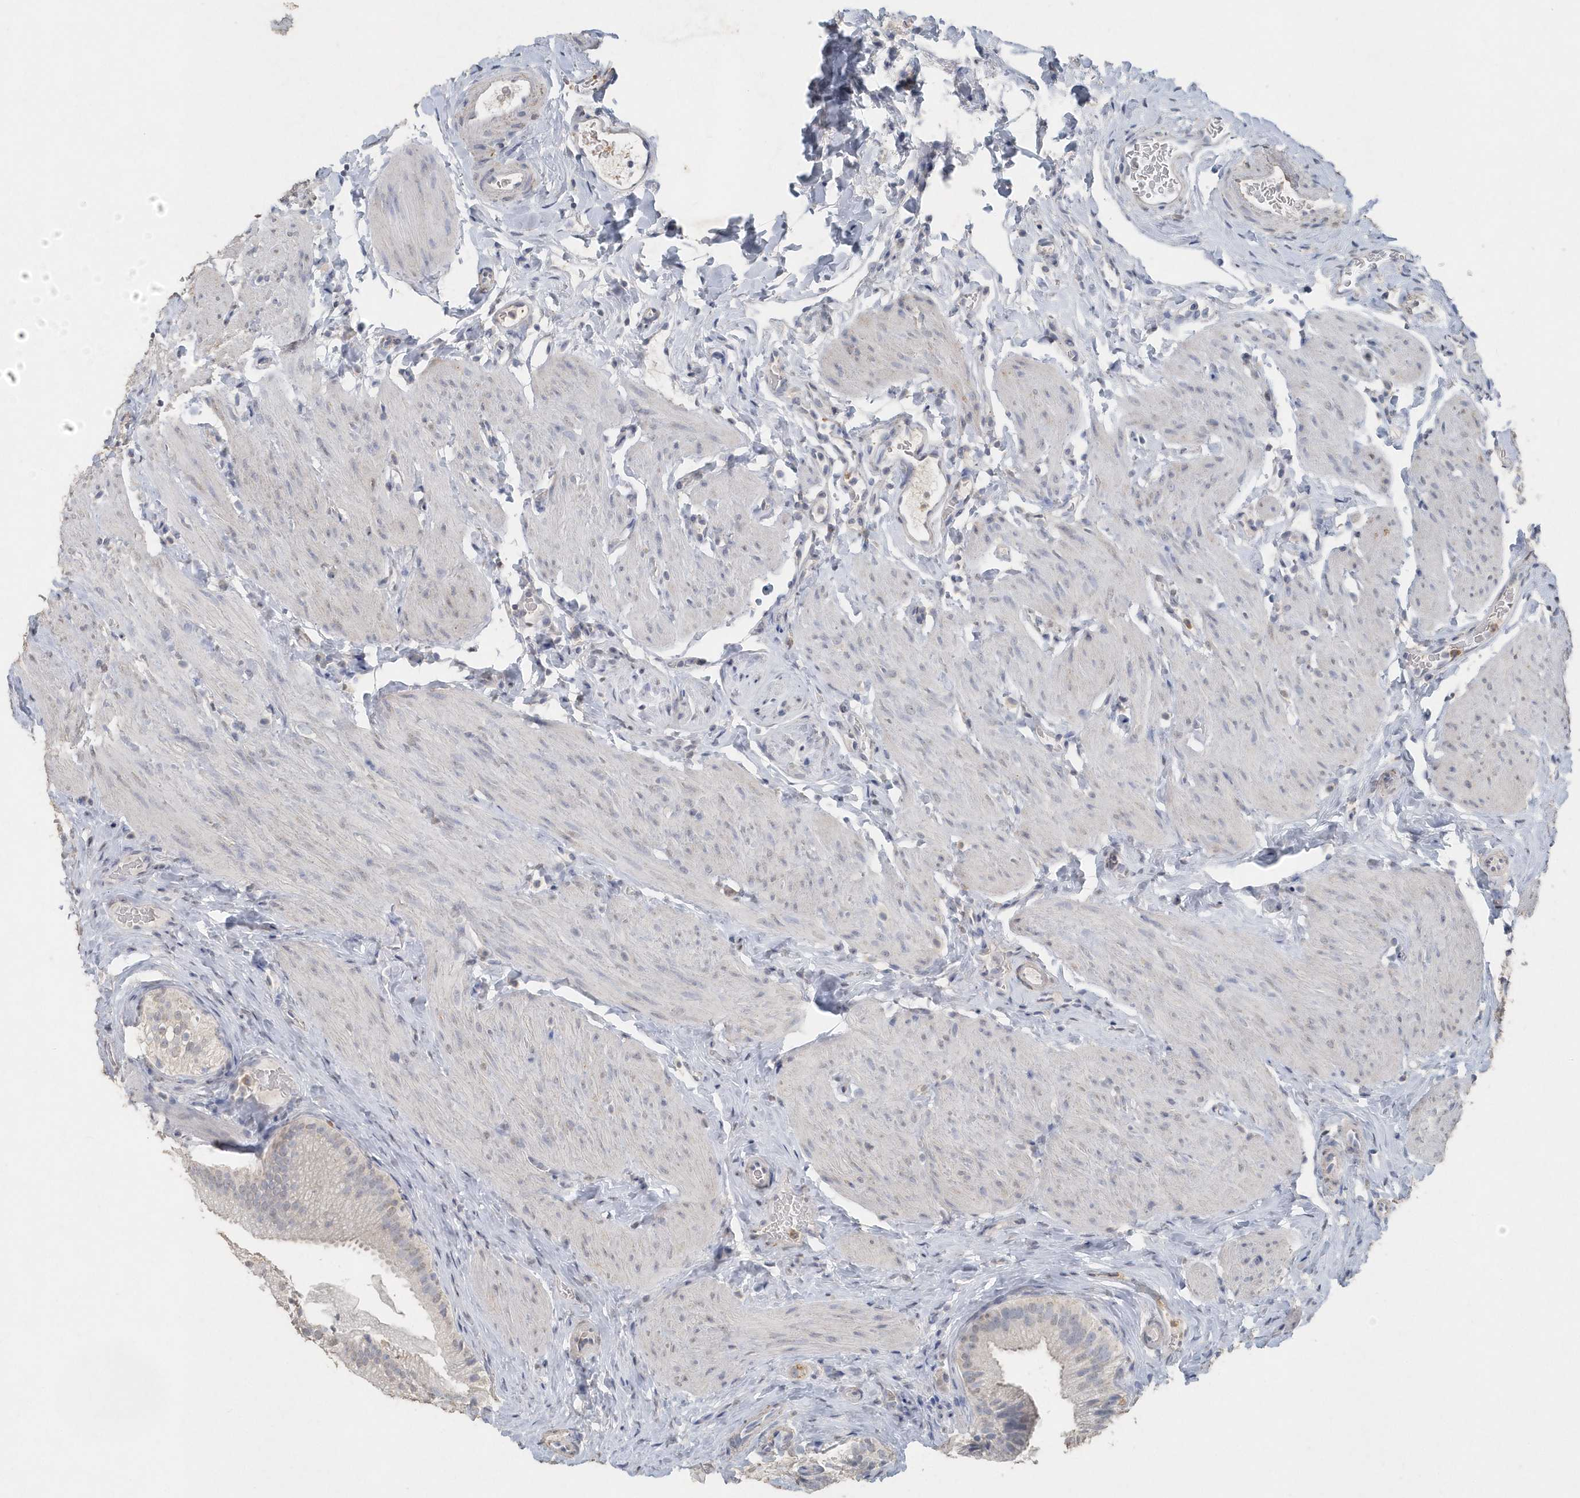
{"staining": {"intensity": "weak", "quantity": "<25%", "location": "cytoplasmic/membranous"}, "tissue": "gallbladder", "cell_type": "Glandular cells", "image_type": "normal", "snomed": [{"axis": "morphology", "description": "Normal tissue, NOS"}, {"axis": "topography", "description": "Gallbladder"}], "caption": "A histopathology image of human gallbladder is negative for staining in glandular cells.", "gene": "PDCD1", "patient": {"sex": "female", "age": 30}}